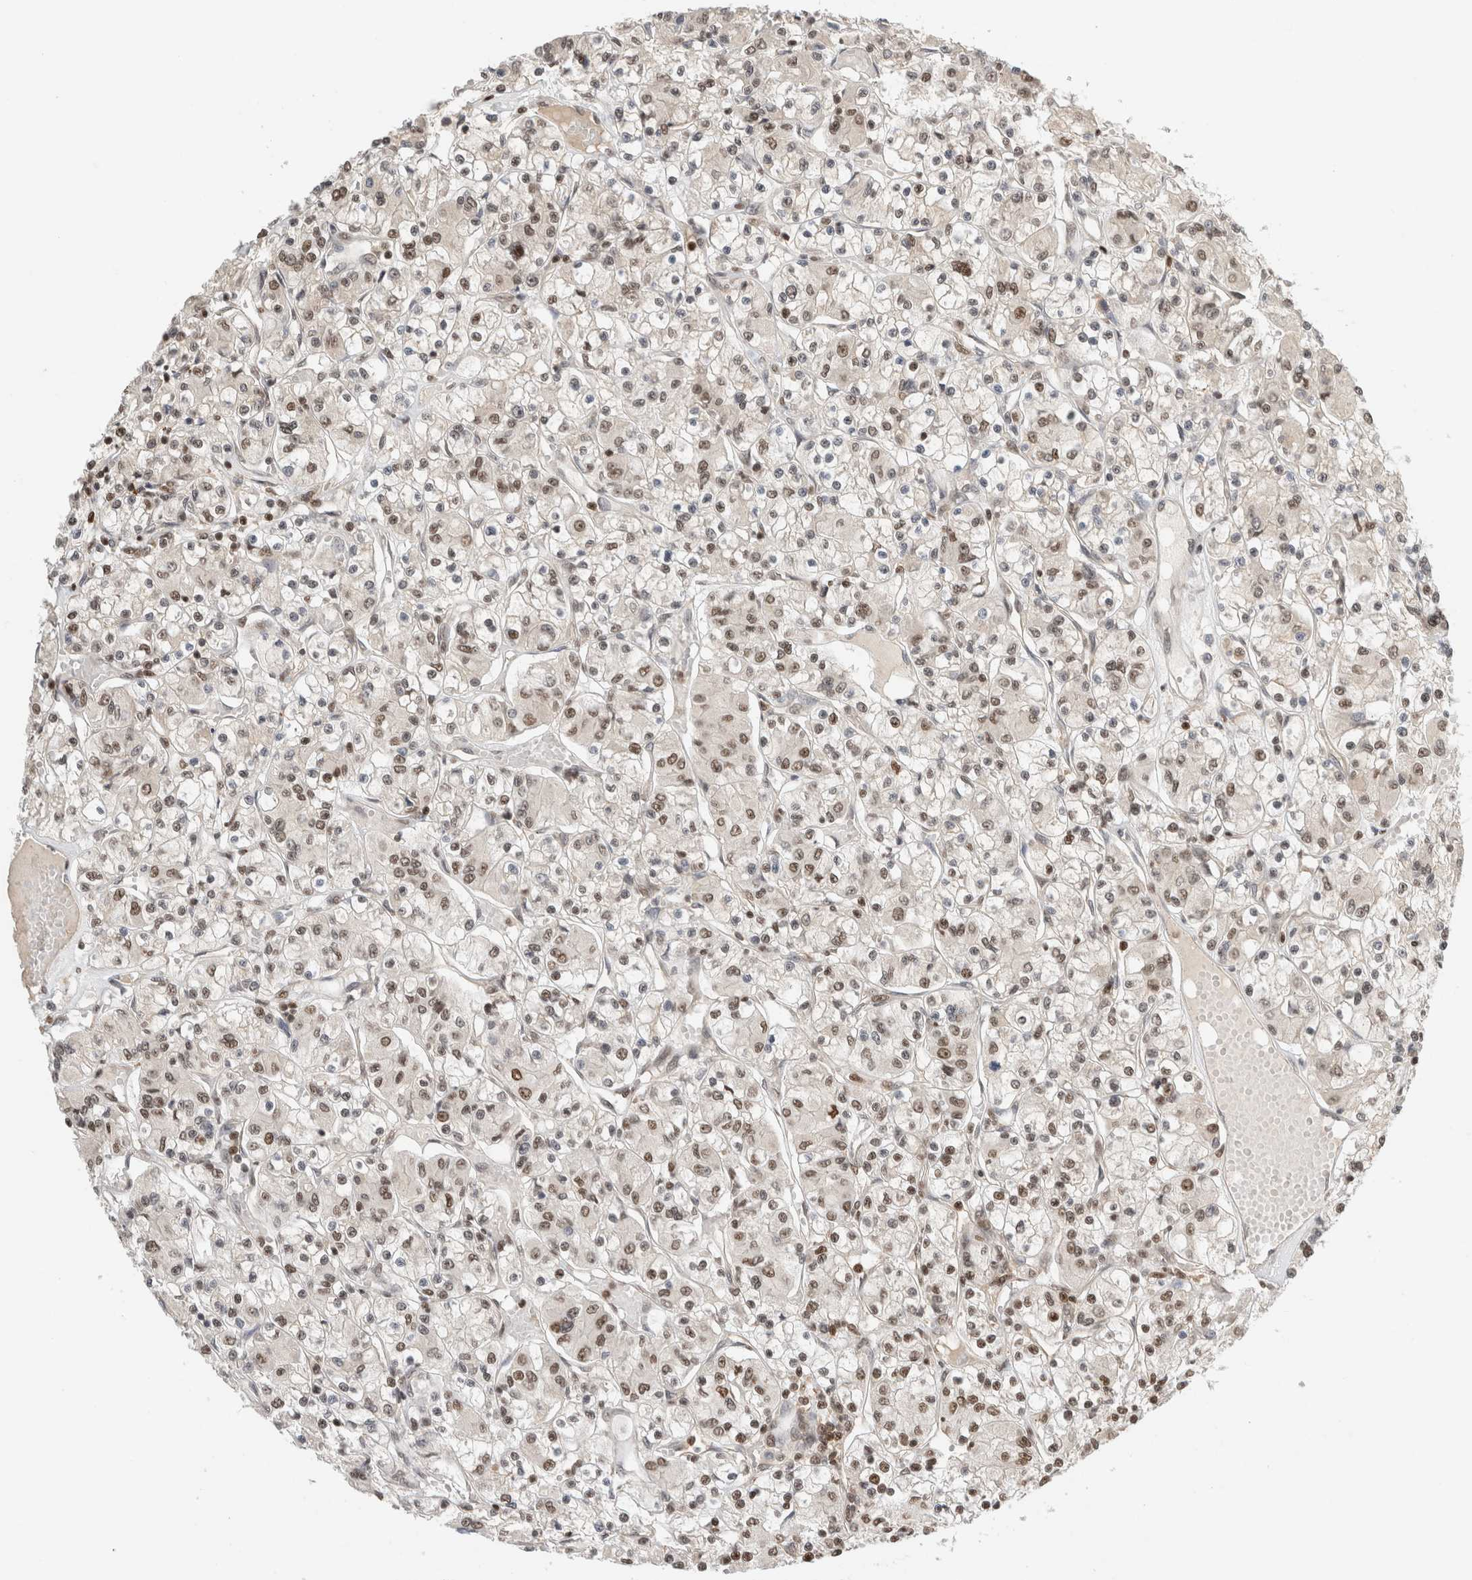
{"staining": {"intensity": "moderate", "quantity": "25%-75%", "location": "nuclear"}, "tissue": "renal cancer", "cell_type": "Tumor cells", "image_type": "cancer", "snomed": [{"axis": "morphology", "description": "Adenocarcinoma, NOS"}, {"axis": "topography", "description": "Kidney"}], "caption": "IHC photomicrograph of human adenocarcinoma (renal) stained for a protein (brown), which demonstrates medium levels of moderate nuclear staining in about 25%-75% of tumor cells.", "gene": "SNRNP40", "patient": {"sex": "female", "age": 59}}